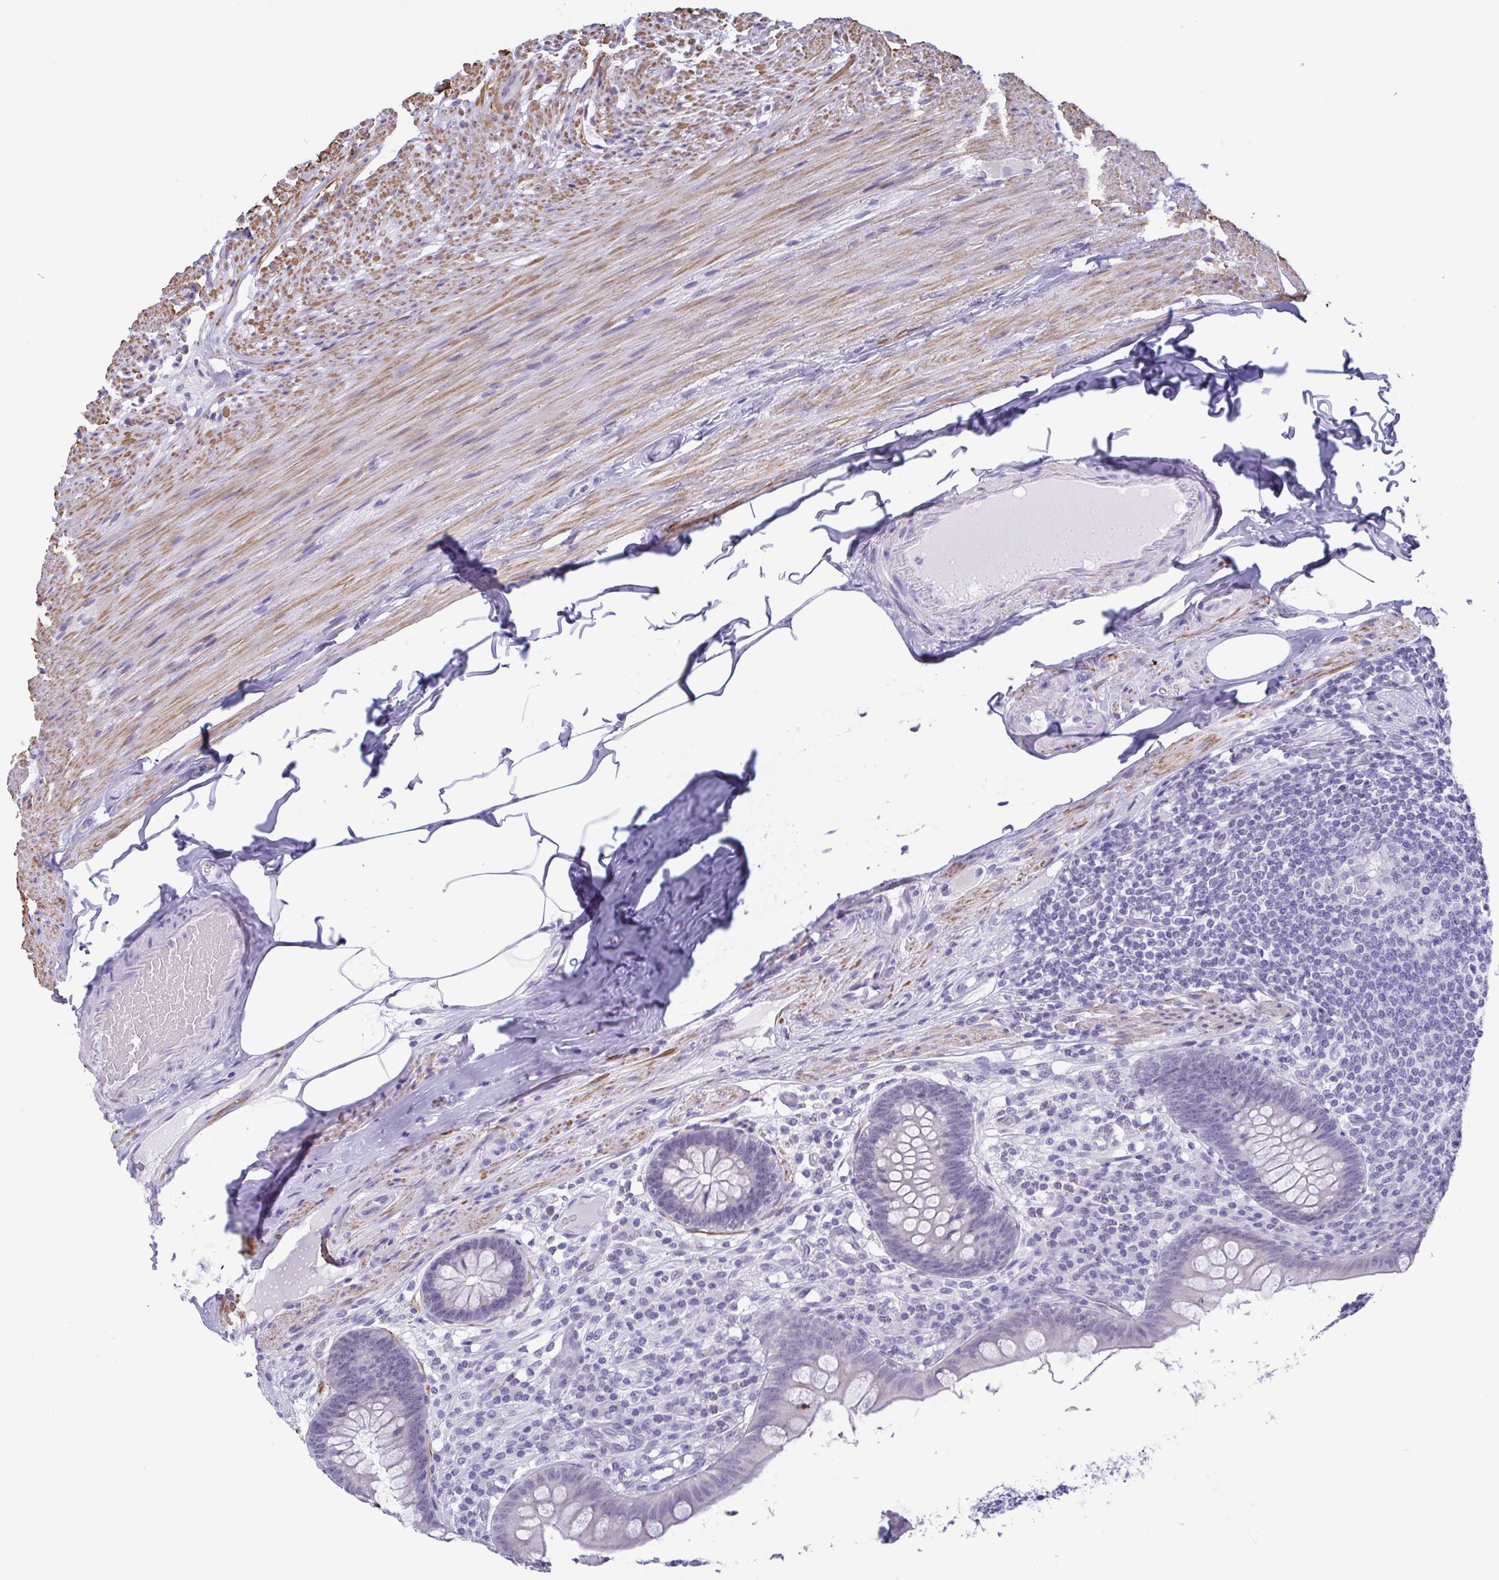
{"staining": {"intensity": "negative", "quantity": "none", "location": "none"}, "tissue": "appendix", "cell_type": "Glandular cells", "image_type": "normal", "snomed": [{"axis": "morphology", "description": "Normal tissue, NOS"}, {"axis": "topography", "description": "Appendix"}], "caption": "Micrograph shows no protein positivity in glandular cells of unremarkable appendix.", "gene": "MYL7", "patient": {"sex": "male", "age": 71}}